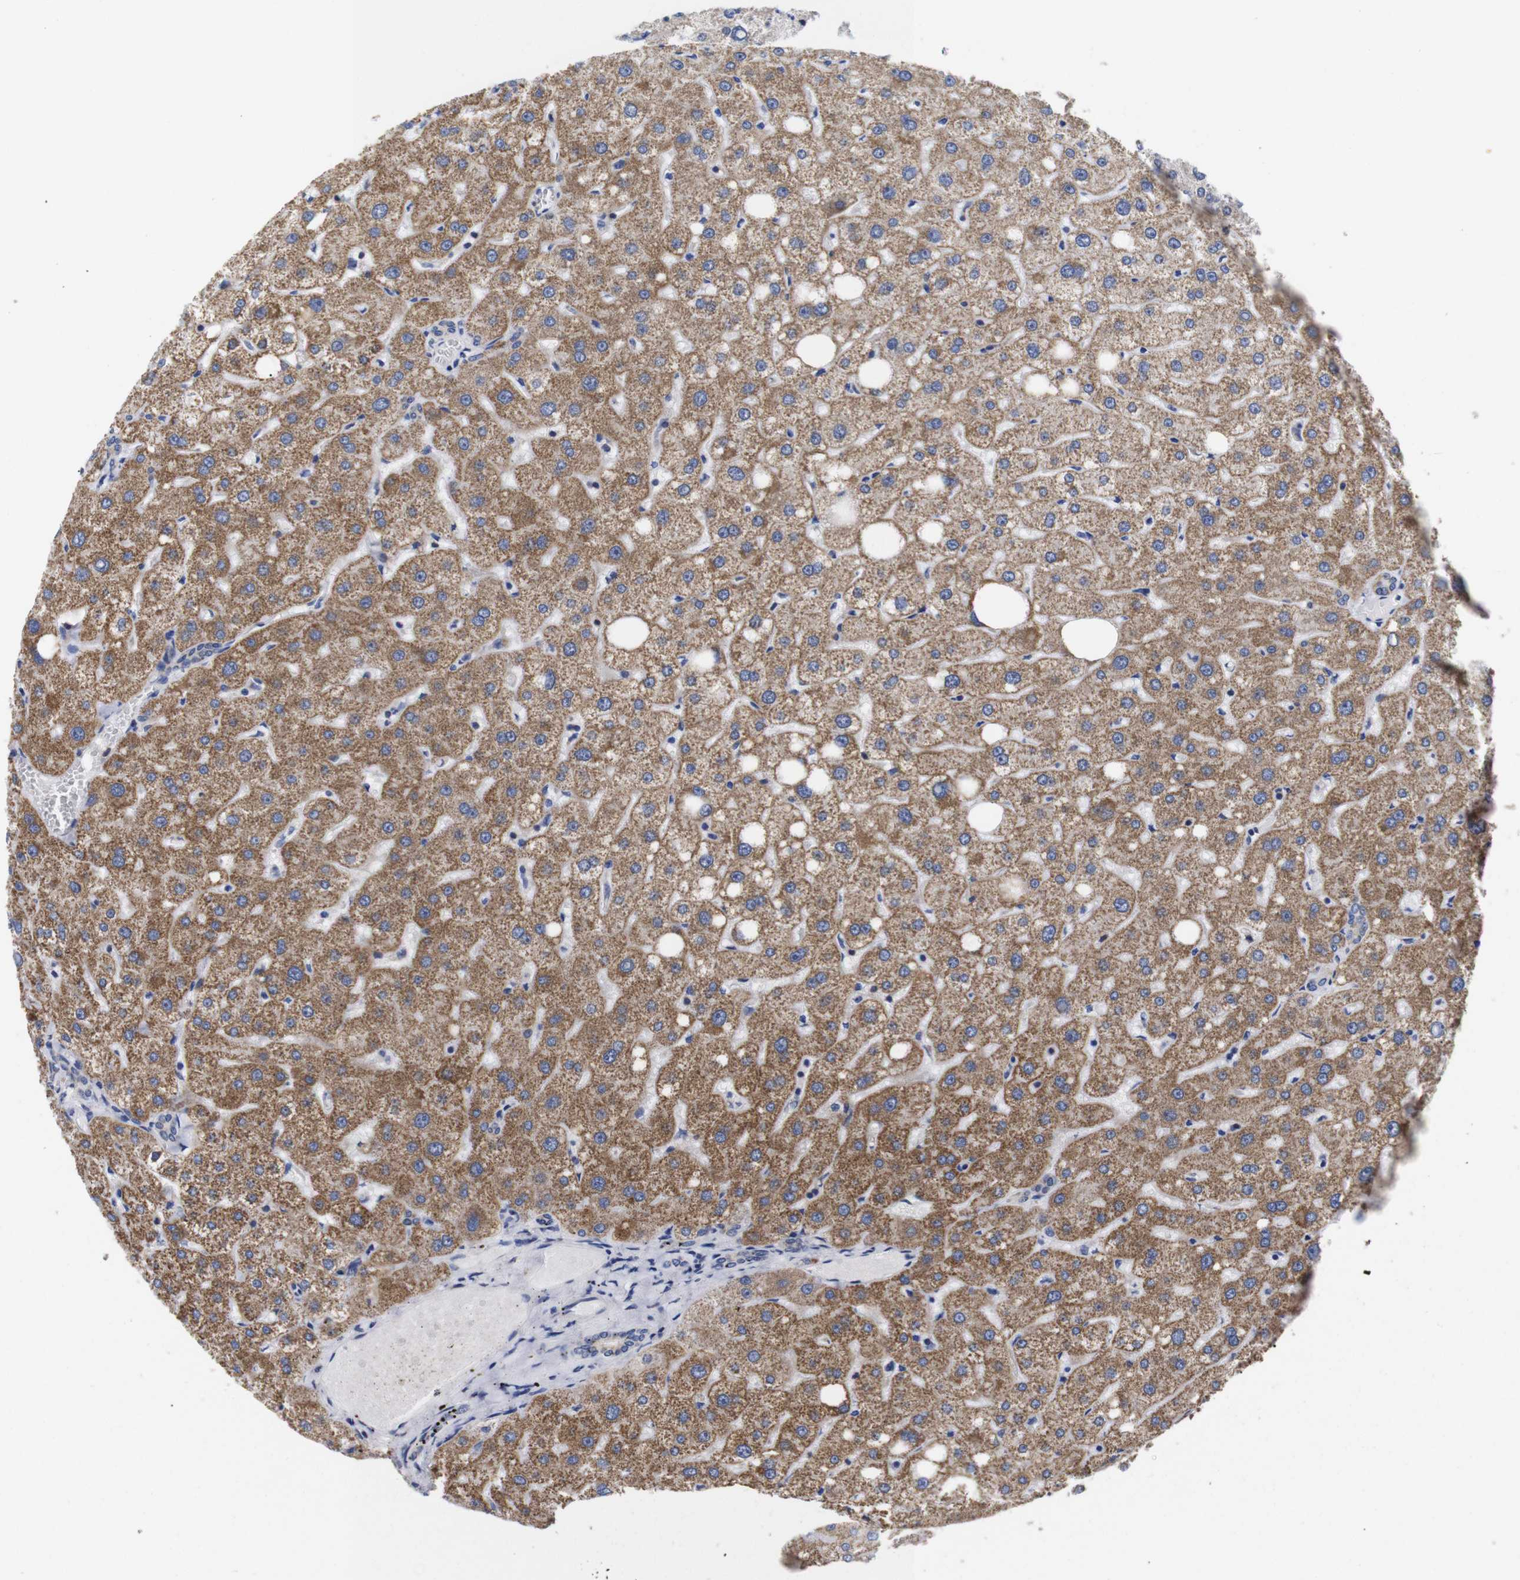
{"staining": {"intensity": "negative", "quantity": "none", "location": "none"}, "tissue": "liver", "cell_type": "Cholangiocytes", "image_type": "normal", "snomed": [{"axis": "morphology", "description": "Normal tissue, NOS"}, {"axis": "topography", "description": "Liver"}], "caption": "Immunohistochemistry micrograph of unremarkable human liver stained for a protein (brown), which shows no positivity in cholangiocytes. (DAB (3,3'-diaminobenzidine) immunohistochemistry (IHC), high magnification).", "gene": "OPN3", "patient": {"sex": "male", "age": 73}}